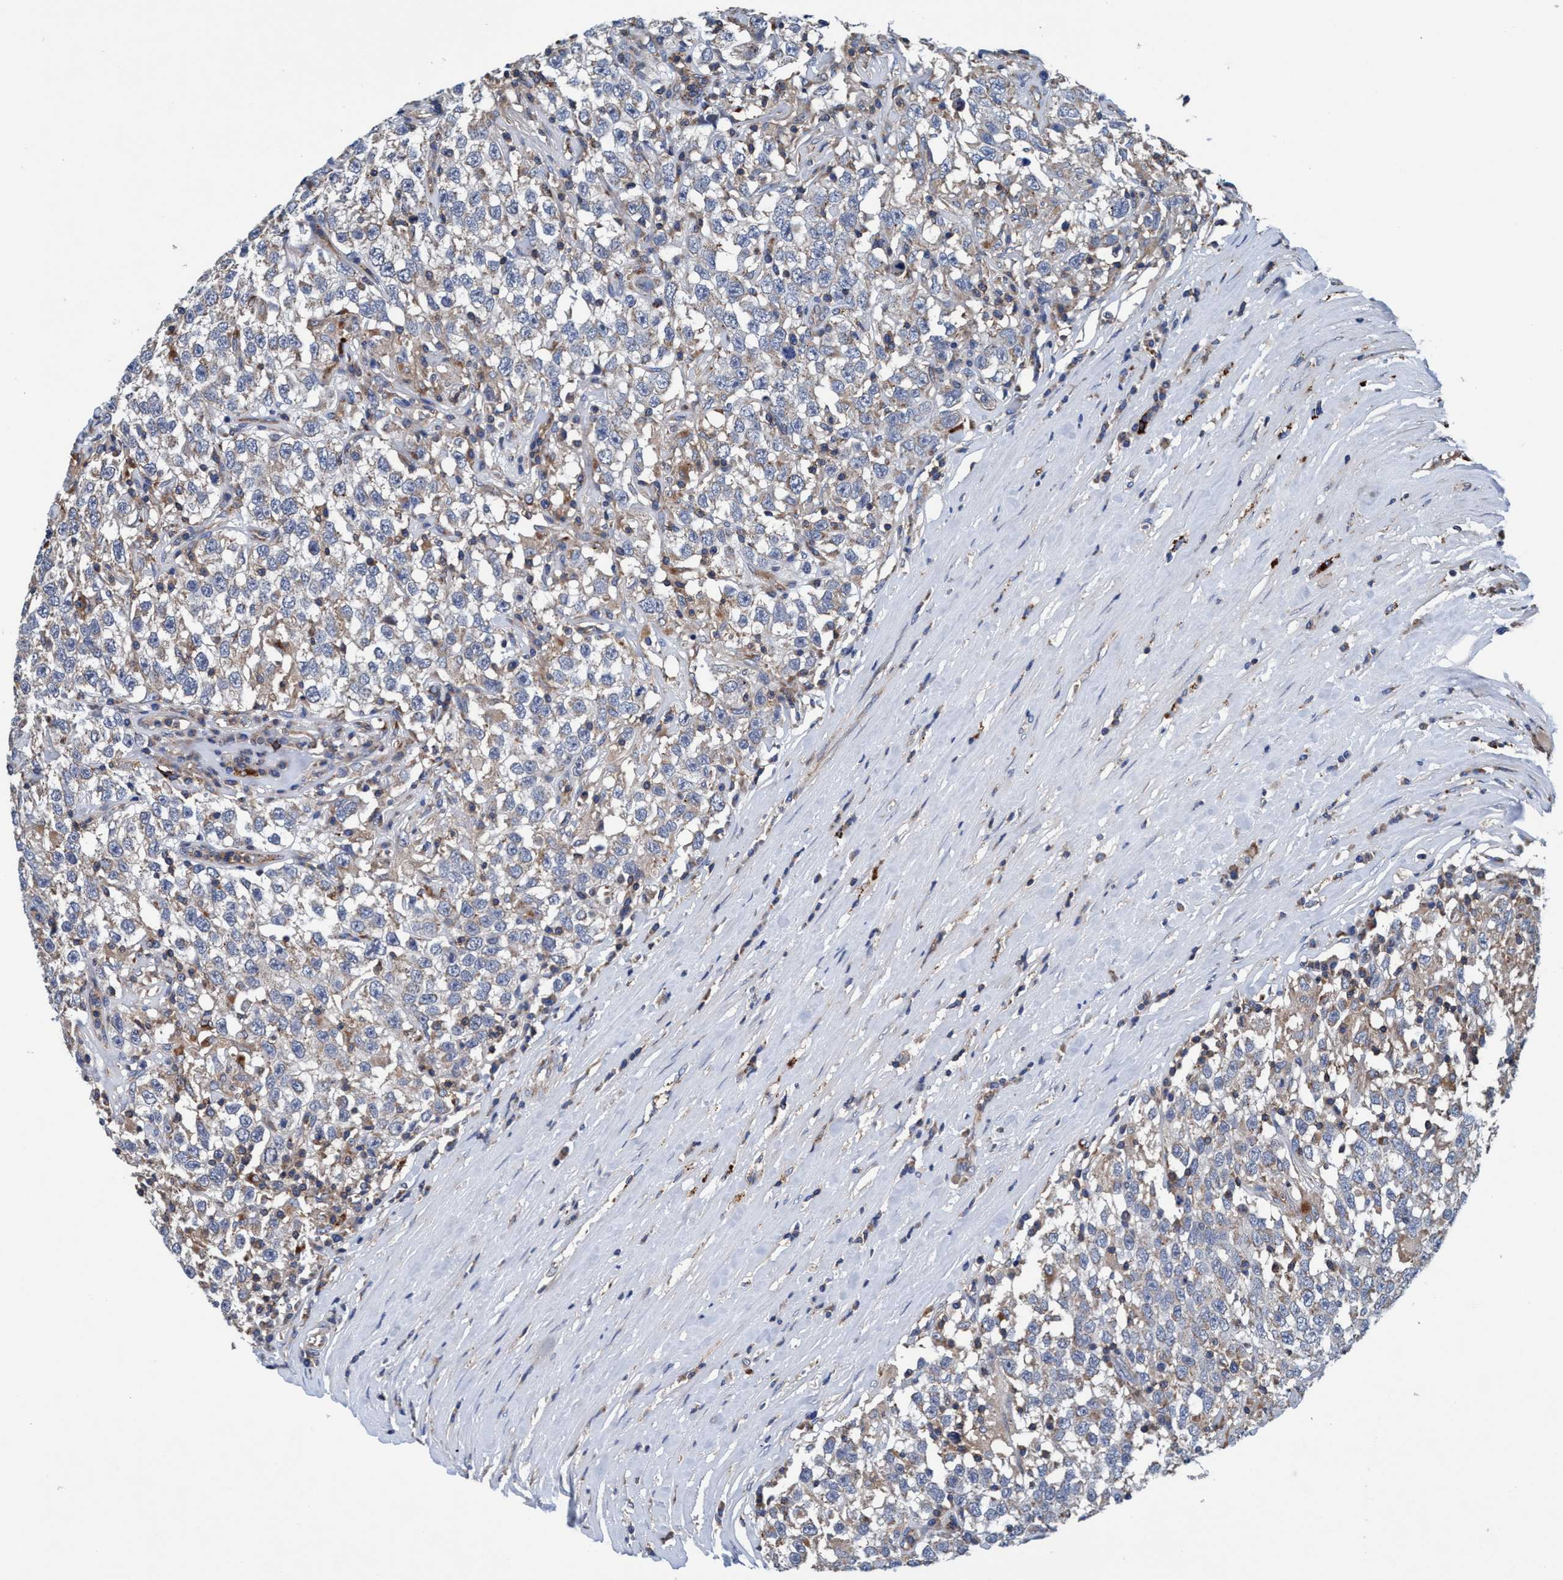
{"staining": {"intensity": "weak", "quantity": "<25%", "location": "cytoplasmic/membranous"}, "tissue": "testis cancer", "cell_type": "Tumor cells", "image_type": "cancer", "snomed": [{"axis": "morphology", "description": "Seminoma, NOS"}, {"axis": "topography", "description": "Testis"}], "caption": "A high-resolution photomicrograph shows immunohistochemistry staining of testis cancer, which shows no significant expression in tumor cells.", "gene": "ENDOG", "patient": {"sex": "male", "age": 41}}